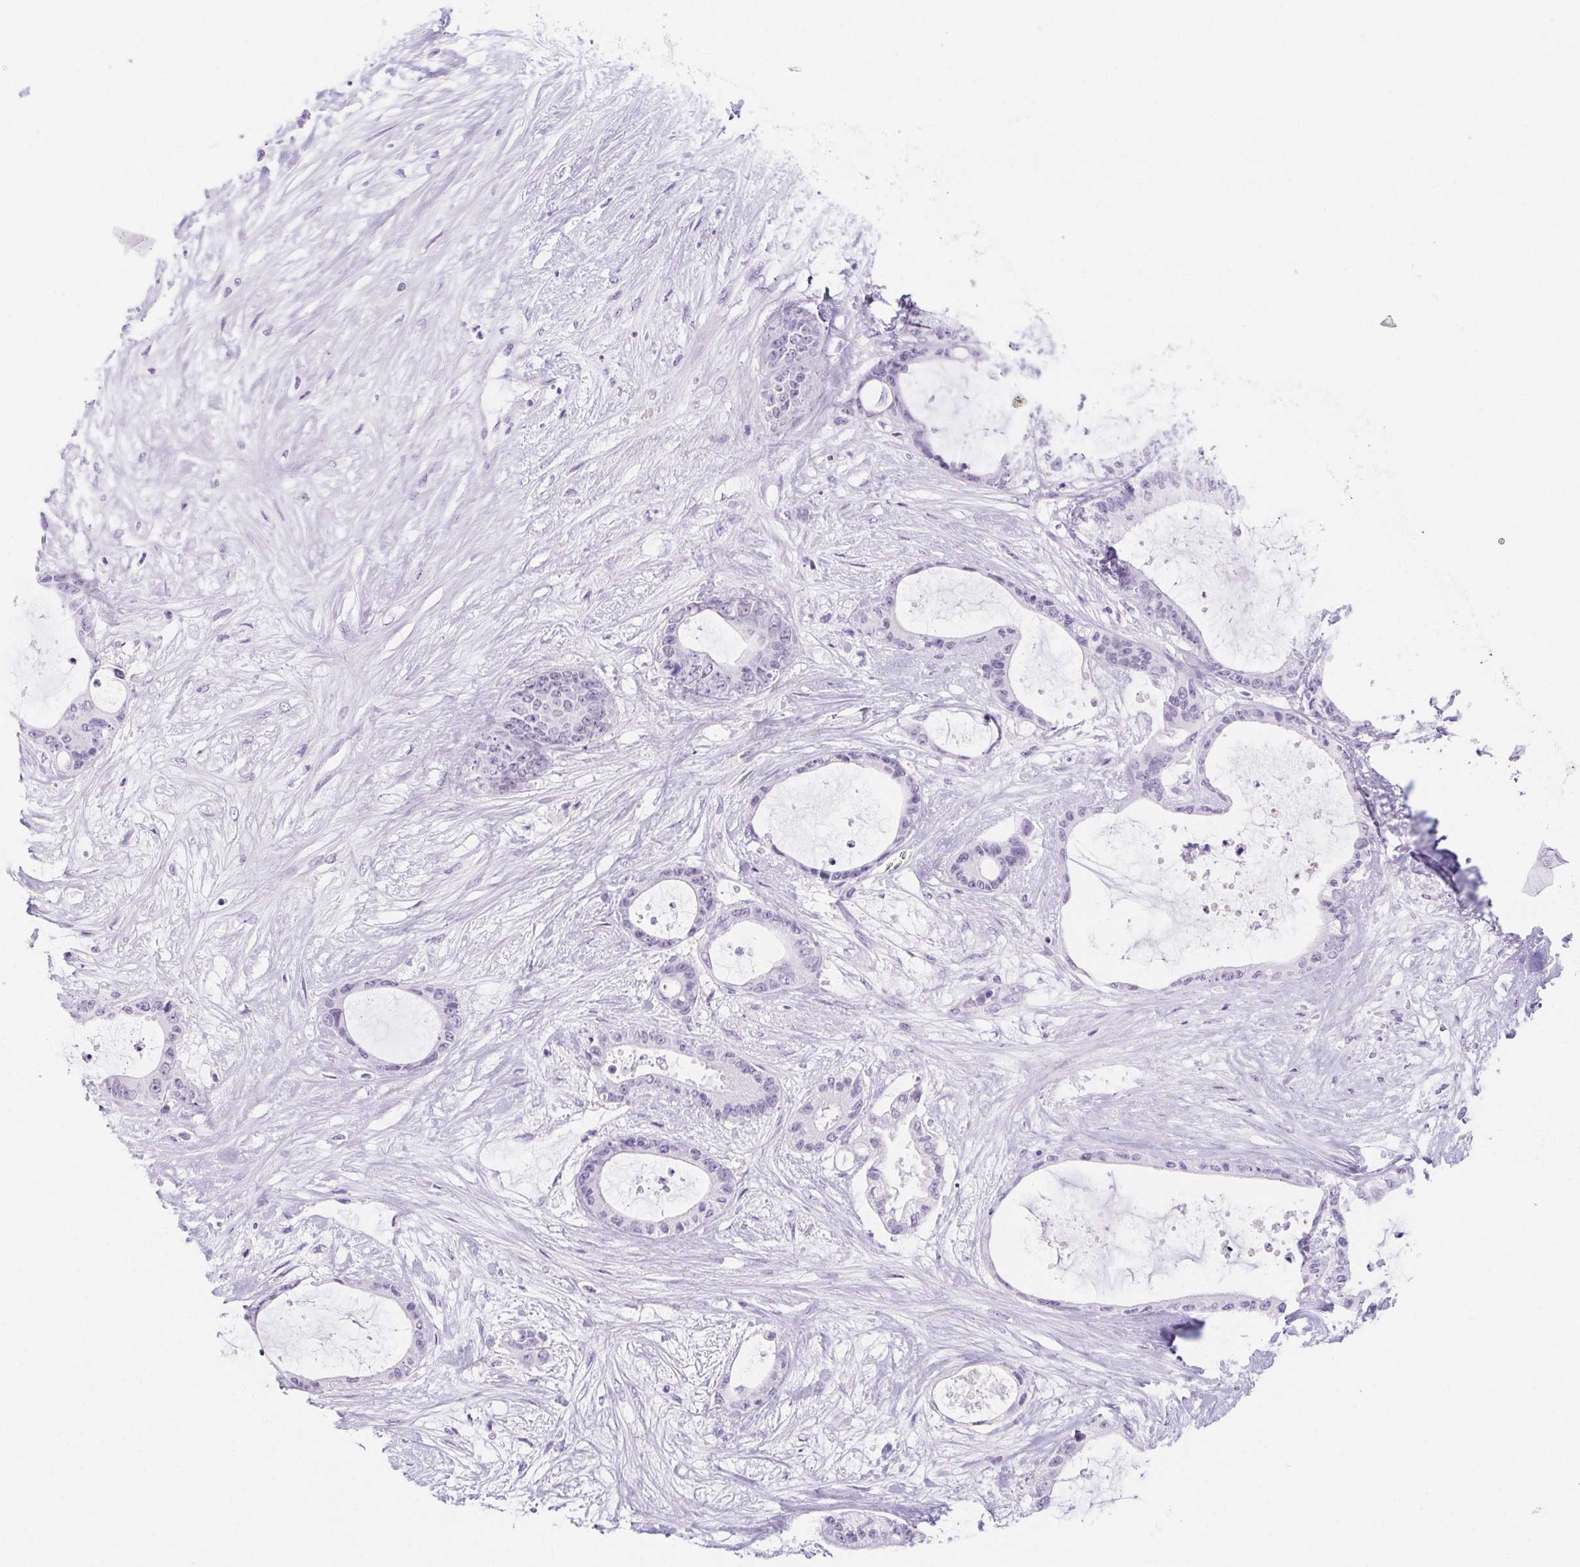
{"staining": {"intensity": "negative", "quantity": "none", "location": "none"}, "tissue": "liver cancer", "cell_type": "Tumor cells", "image_type": "cancer", "snomed": [{"axis": "morphology", "description": "Normal tissue, NOS"}, {"axis": "morphology", "description": "Cholangiocarcinoma"}, {"axis": "topography", "description": "Liver"}, {"axis": "topography", "description": "Peripheral nerve tissue"}], "caption": "IHC image of human liver cholangiocarcinoma stained for a protein (brown), which demonstrates no positivity in tumor cells.", "gene": "CYP21A2", "patient": {"sex": "female", "age": 73}}